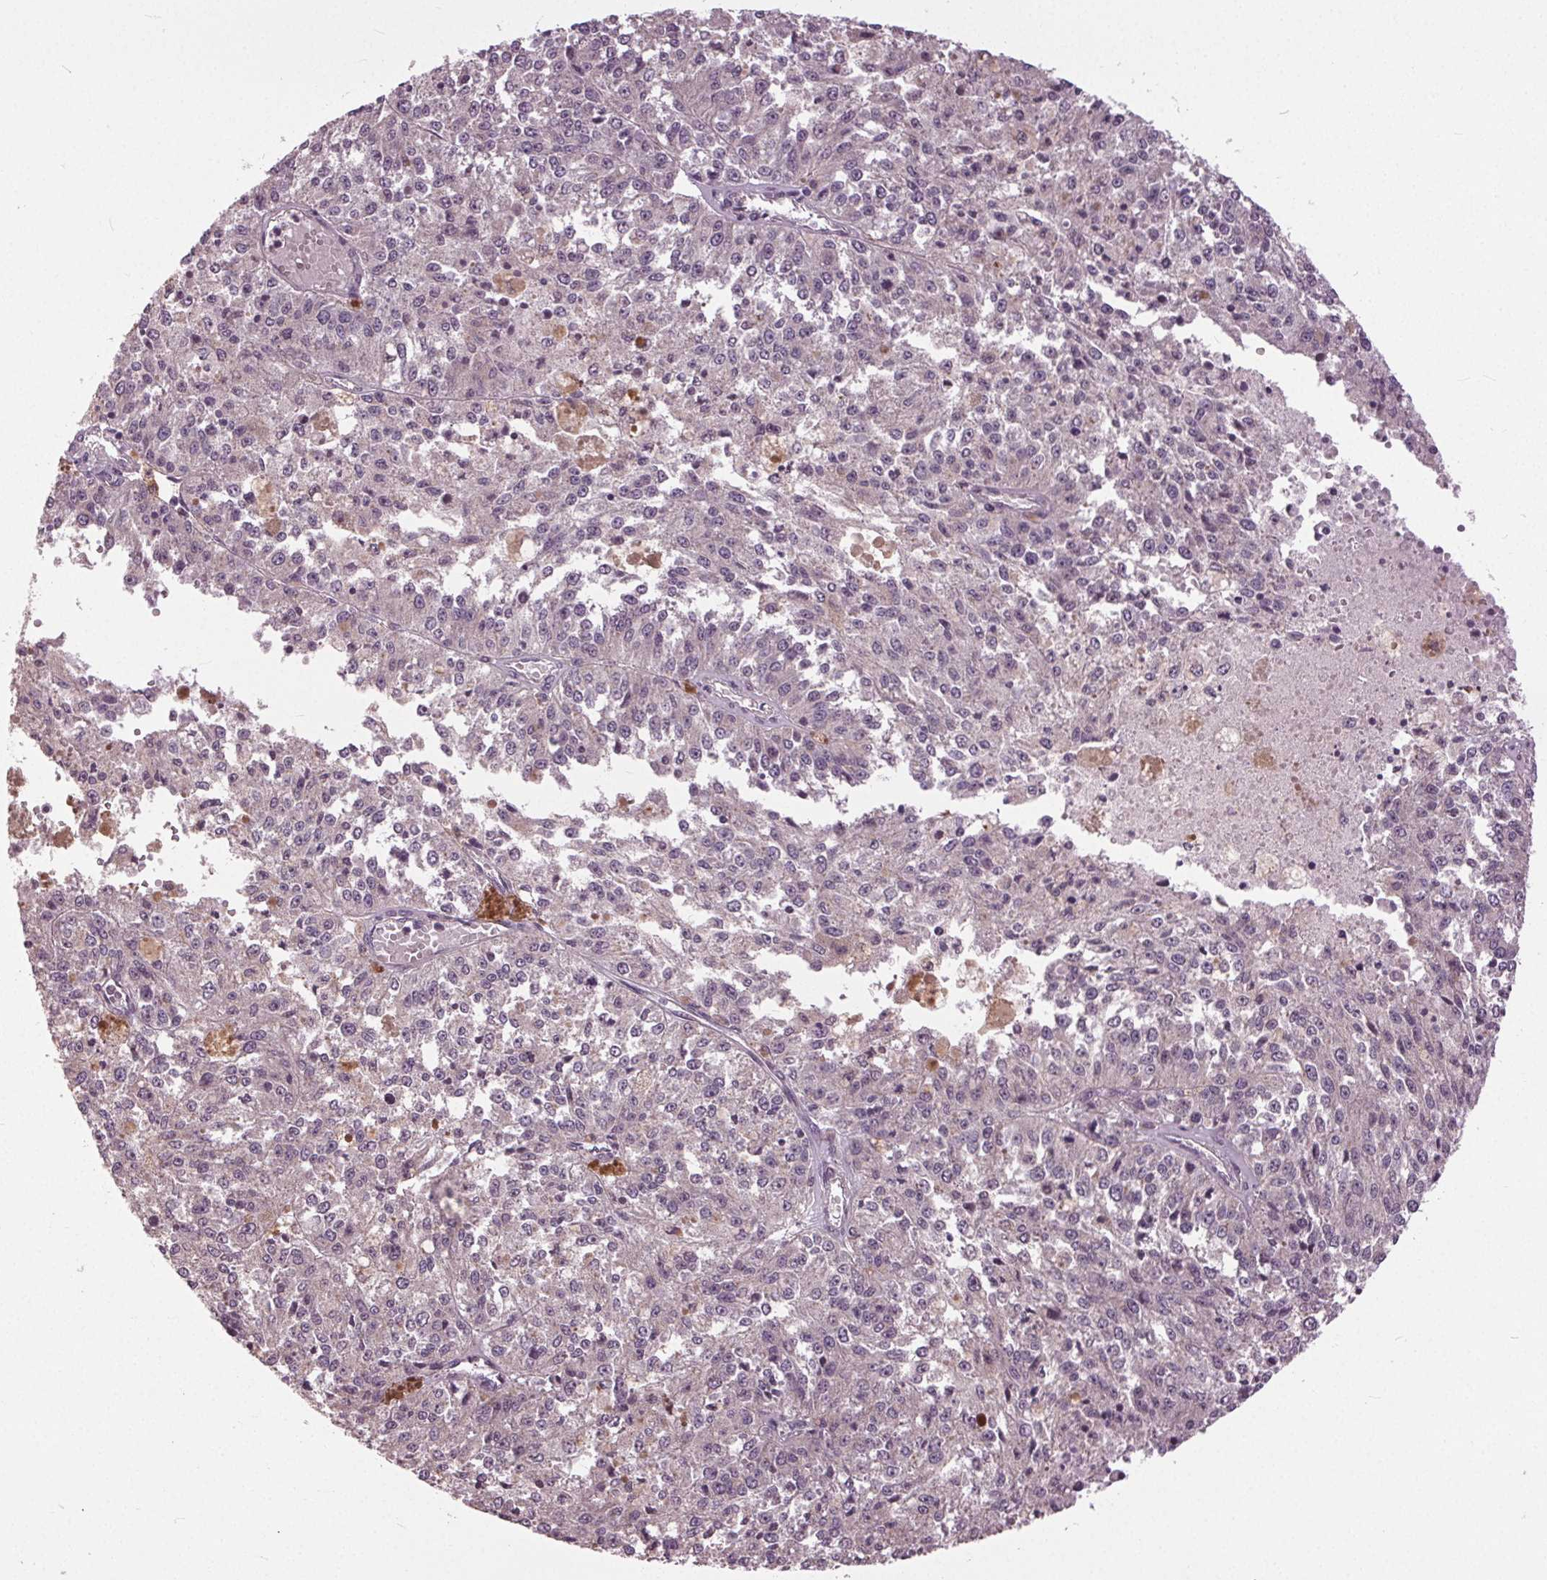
{"staining": {"intensity": "negative", "quantity": "none", "location": "none"}, "tissue": "melanoma", "cell_type": "Tumor cells", "image_type": "cancer", "snomed": [{"axis": "morphology", "description": "Malignant melanoma, Metastatic site"}, {"axis": "topography", "description": "Lymph node"}], "caption": "The photomicrograph shows no significant positivity in tumor cells of malignant melanoma (metastatic site).", "gene": "BSDC1", "patient": {"sex": "female", "age": 64}}